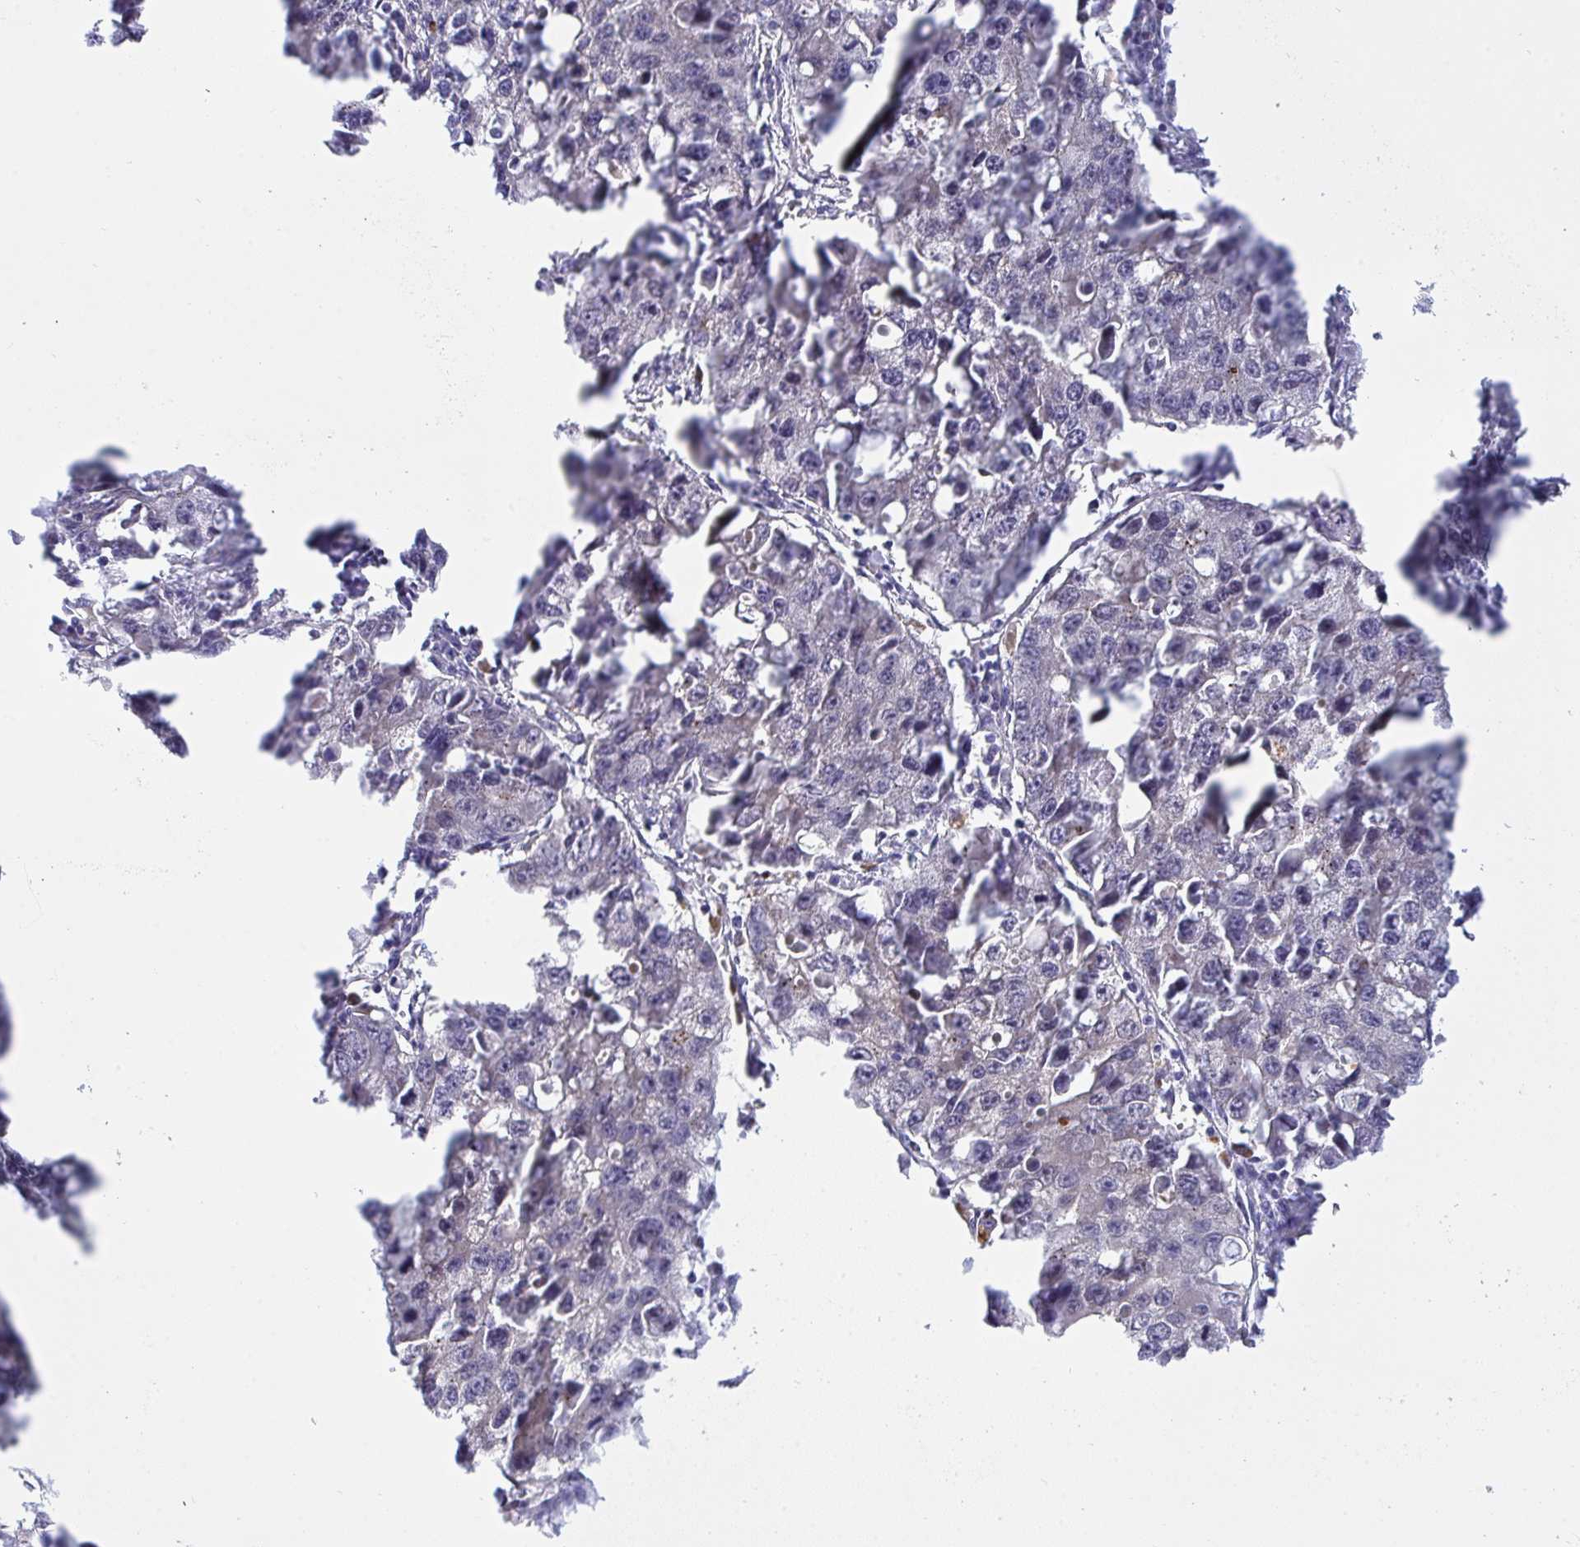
{"staining": {"intensity": "negative", "quantity": "none", "location": "none"}, "tissue": "lung cancer", "cell_type": "Tumor cells", "image_type": "cancer", "snomed": [{"axis": "morphology", "description": "Adenocarcinoma, NOS"}, {"axis": "topography", "description": "Lung"}], "caption": "Immunohistochemistry of human lung adenocarcinoma displays no staining in tumor cells. The staining was performed using DAB to visualize the protein expression in brown, while the nuclei were stained in blue with hematoxylin (Magnification: 20x).", "gene": "HOXD12", "patient": {"sex": "female", "age": 51}}